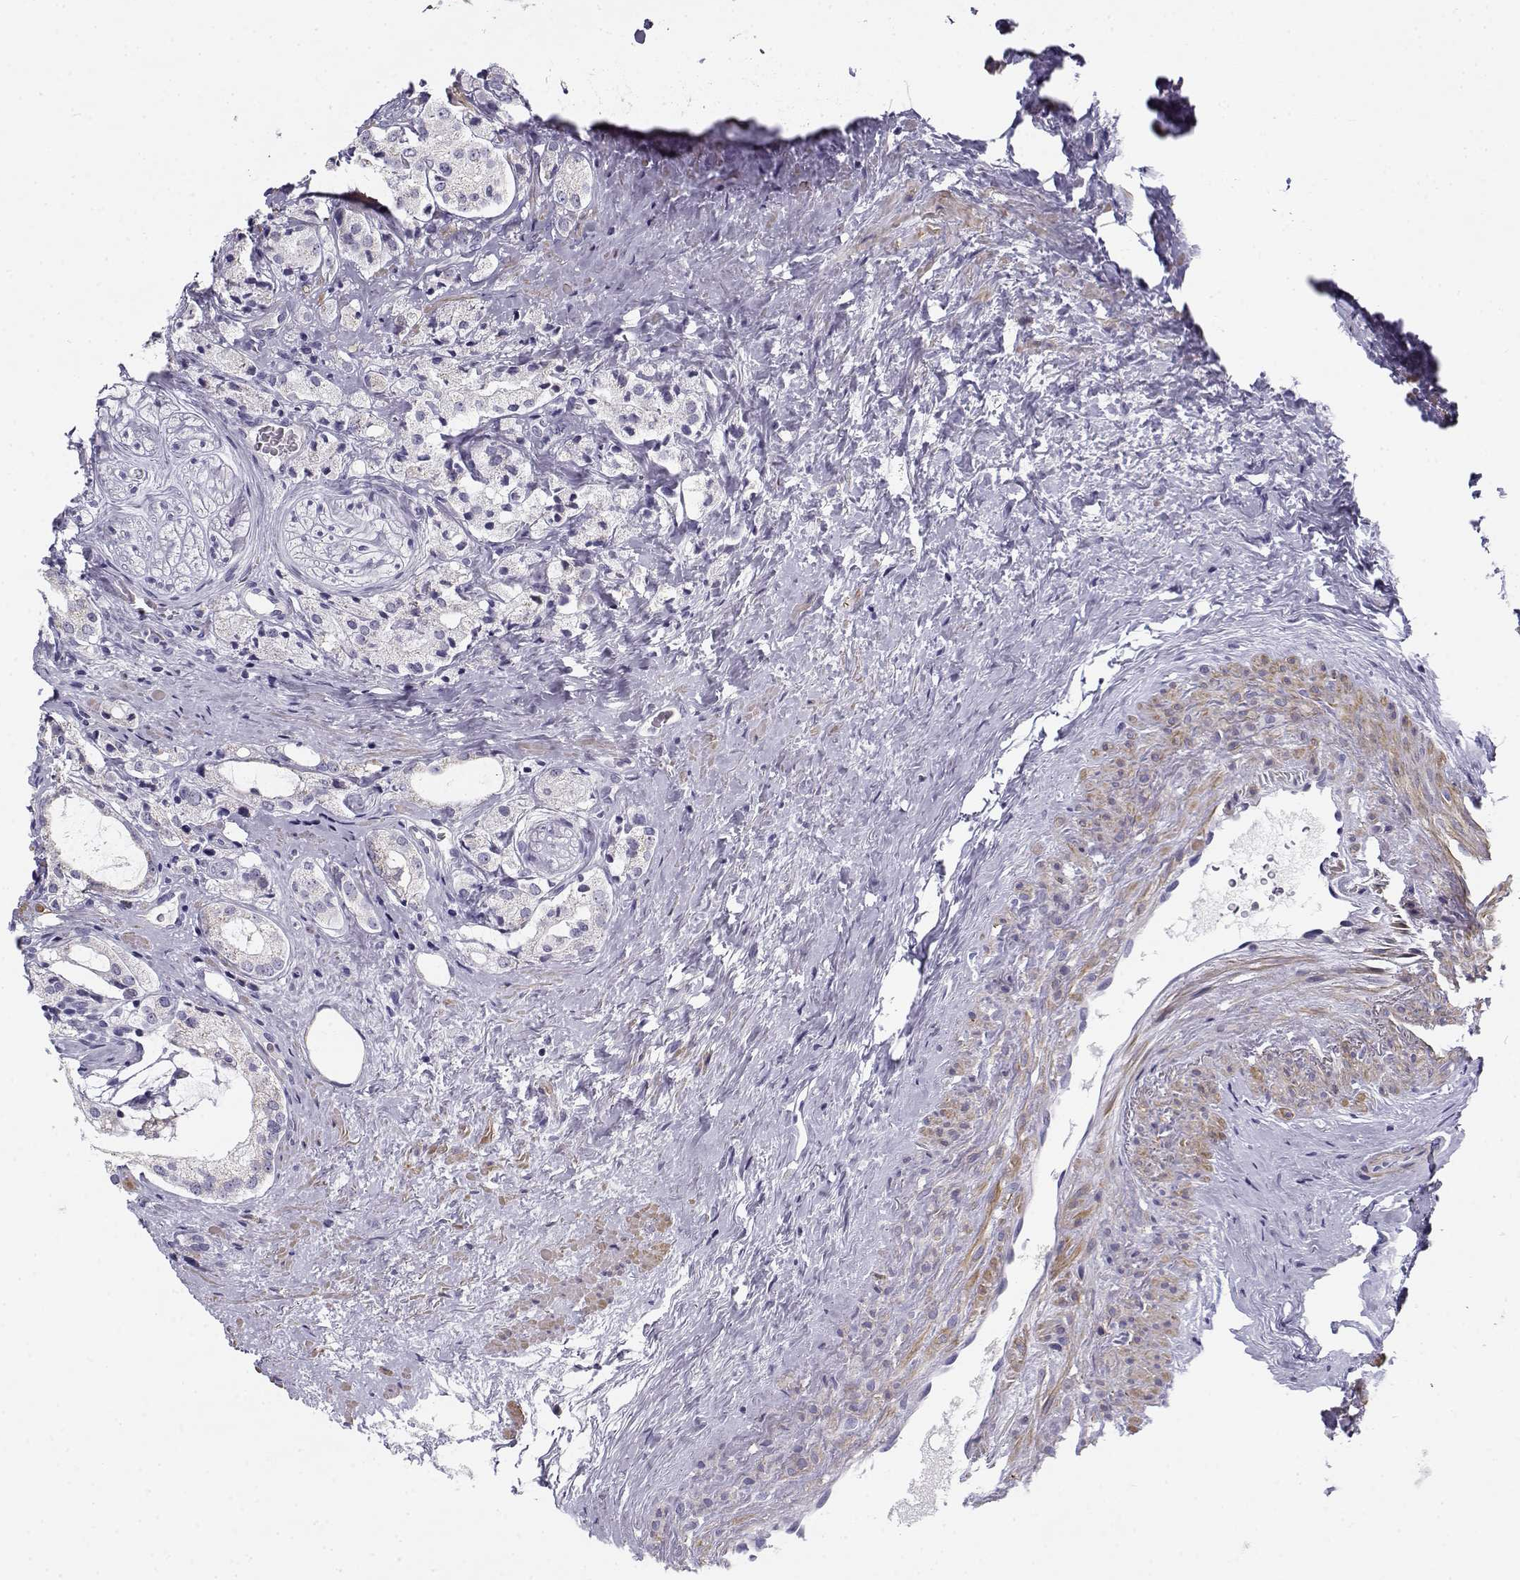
{"staining": {"intensity": "weak", "quantity": "<25%", "location": "cytoplasmic/membranous"}, "tissue": "prostate cancer", "cell_type": "Tumor cells", "image_type": "cancer", "snomed": [{"axis": "morphology", "description": "Adenocarcinoma, NOS"}, {"axis": "topography", "description": "Prostate"}], "caption": "Tumor cells are negative for protein expression in human prostate adenocarcinoma. (DAB (3,3'-diaminobenzidine) immunohistochemistry (IHC) visualized using brightfield microscopy, high magnification).", "gene": "CREB3L3", "patient": {"sex": "male", "age": 66}}